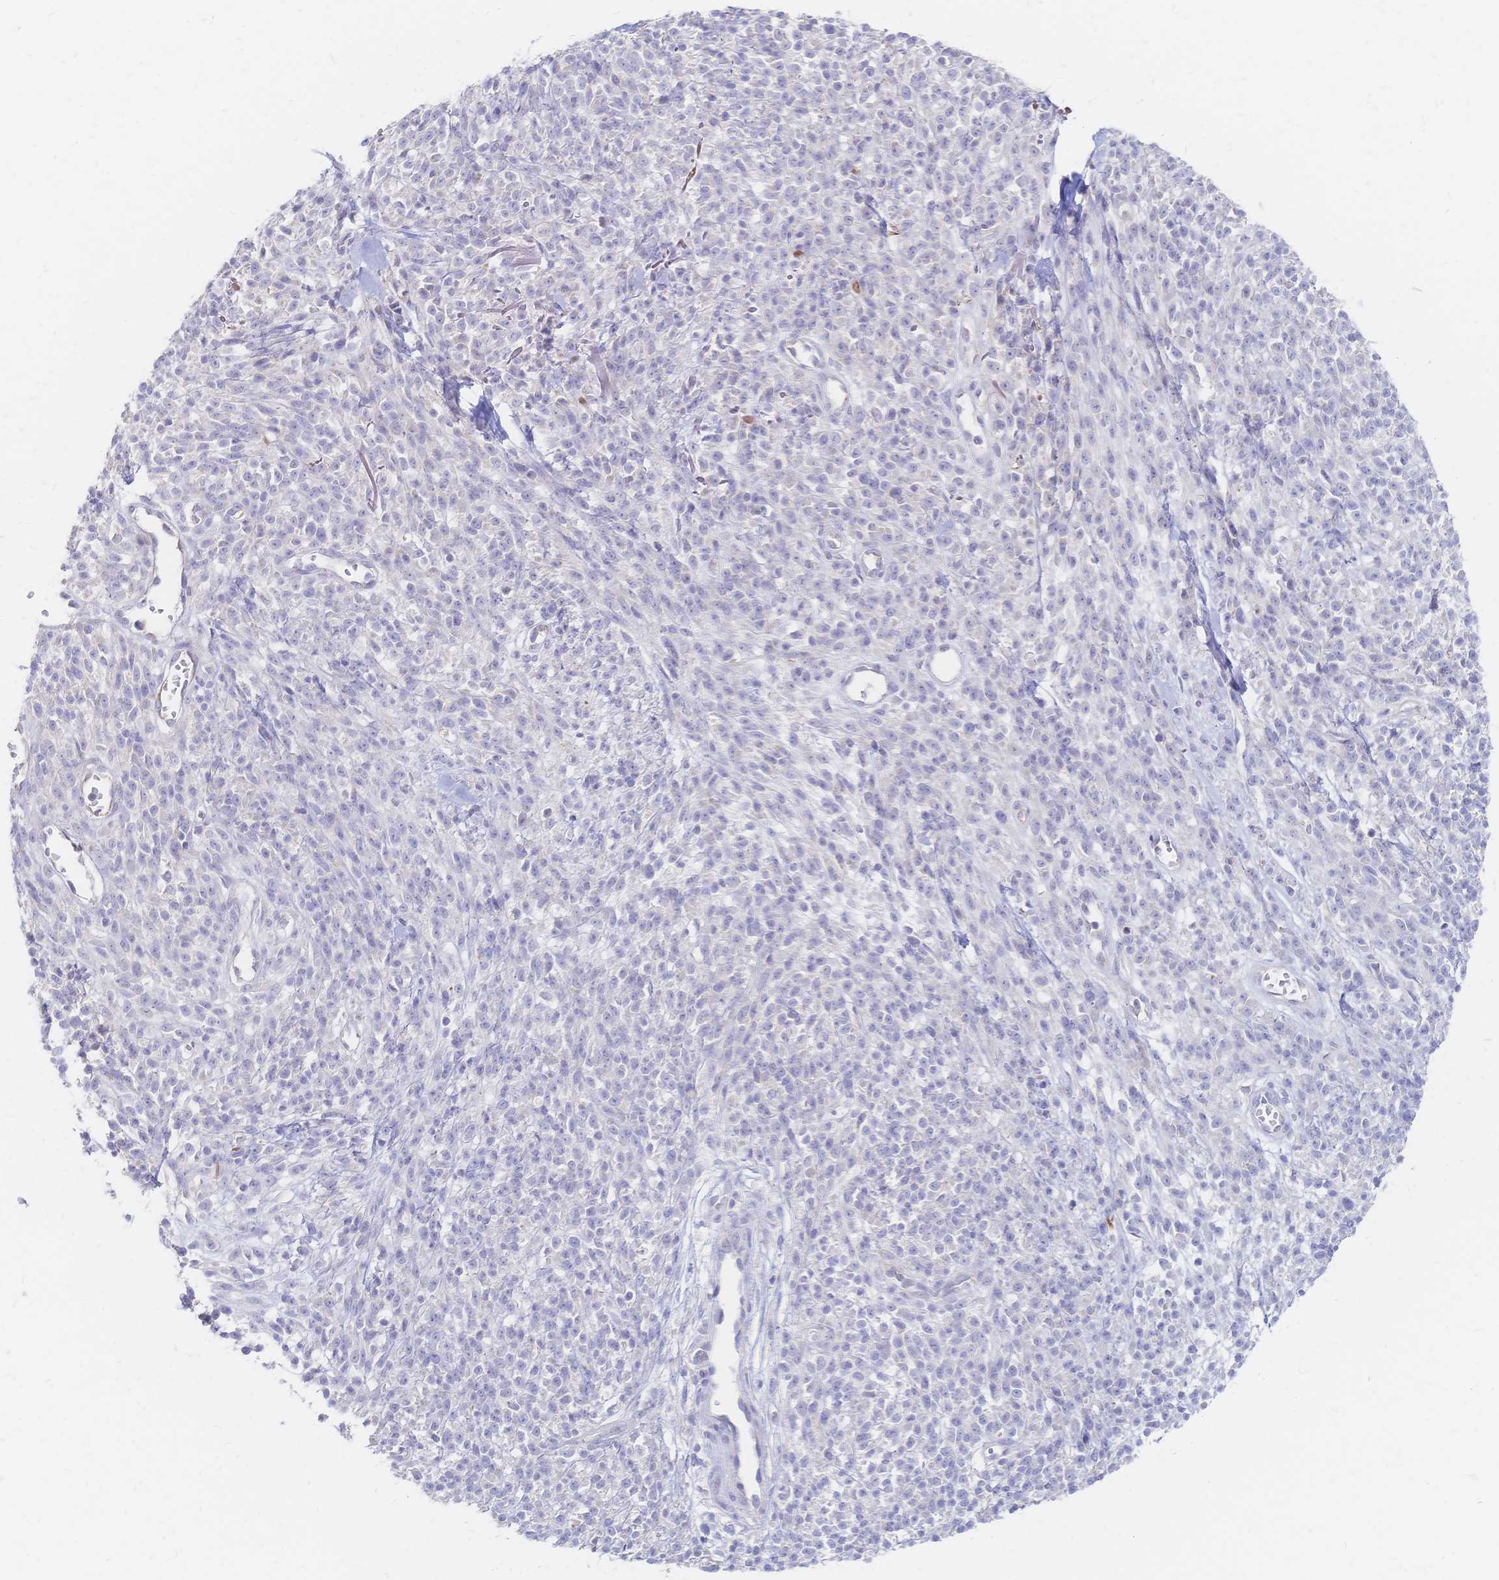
{"staining": {"intensity": "negative", "quantity": "none", "location": "none"}, "tissue": "melanoma", "cell_type": "Tumor cells", "image_type": "cancer", "snomed": [{"axis": "morphology", "description": "Malignant melanoma, NOS"}, {"axis": "topography", "description": "Skin"}, {"axis": "topography", "description": "Skin of trunk"}], "caption": "A histopathology image of melanoma stained for a protein exhibits no brown staining in tumor cells.", "gene": "VWC2L", "patient": {"sex": "male", "age": 74}}